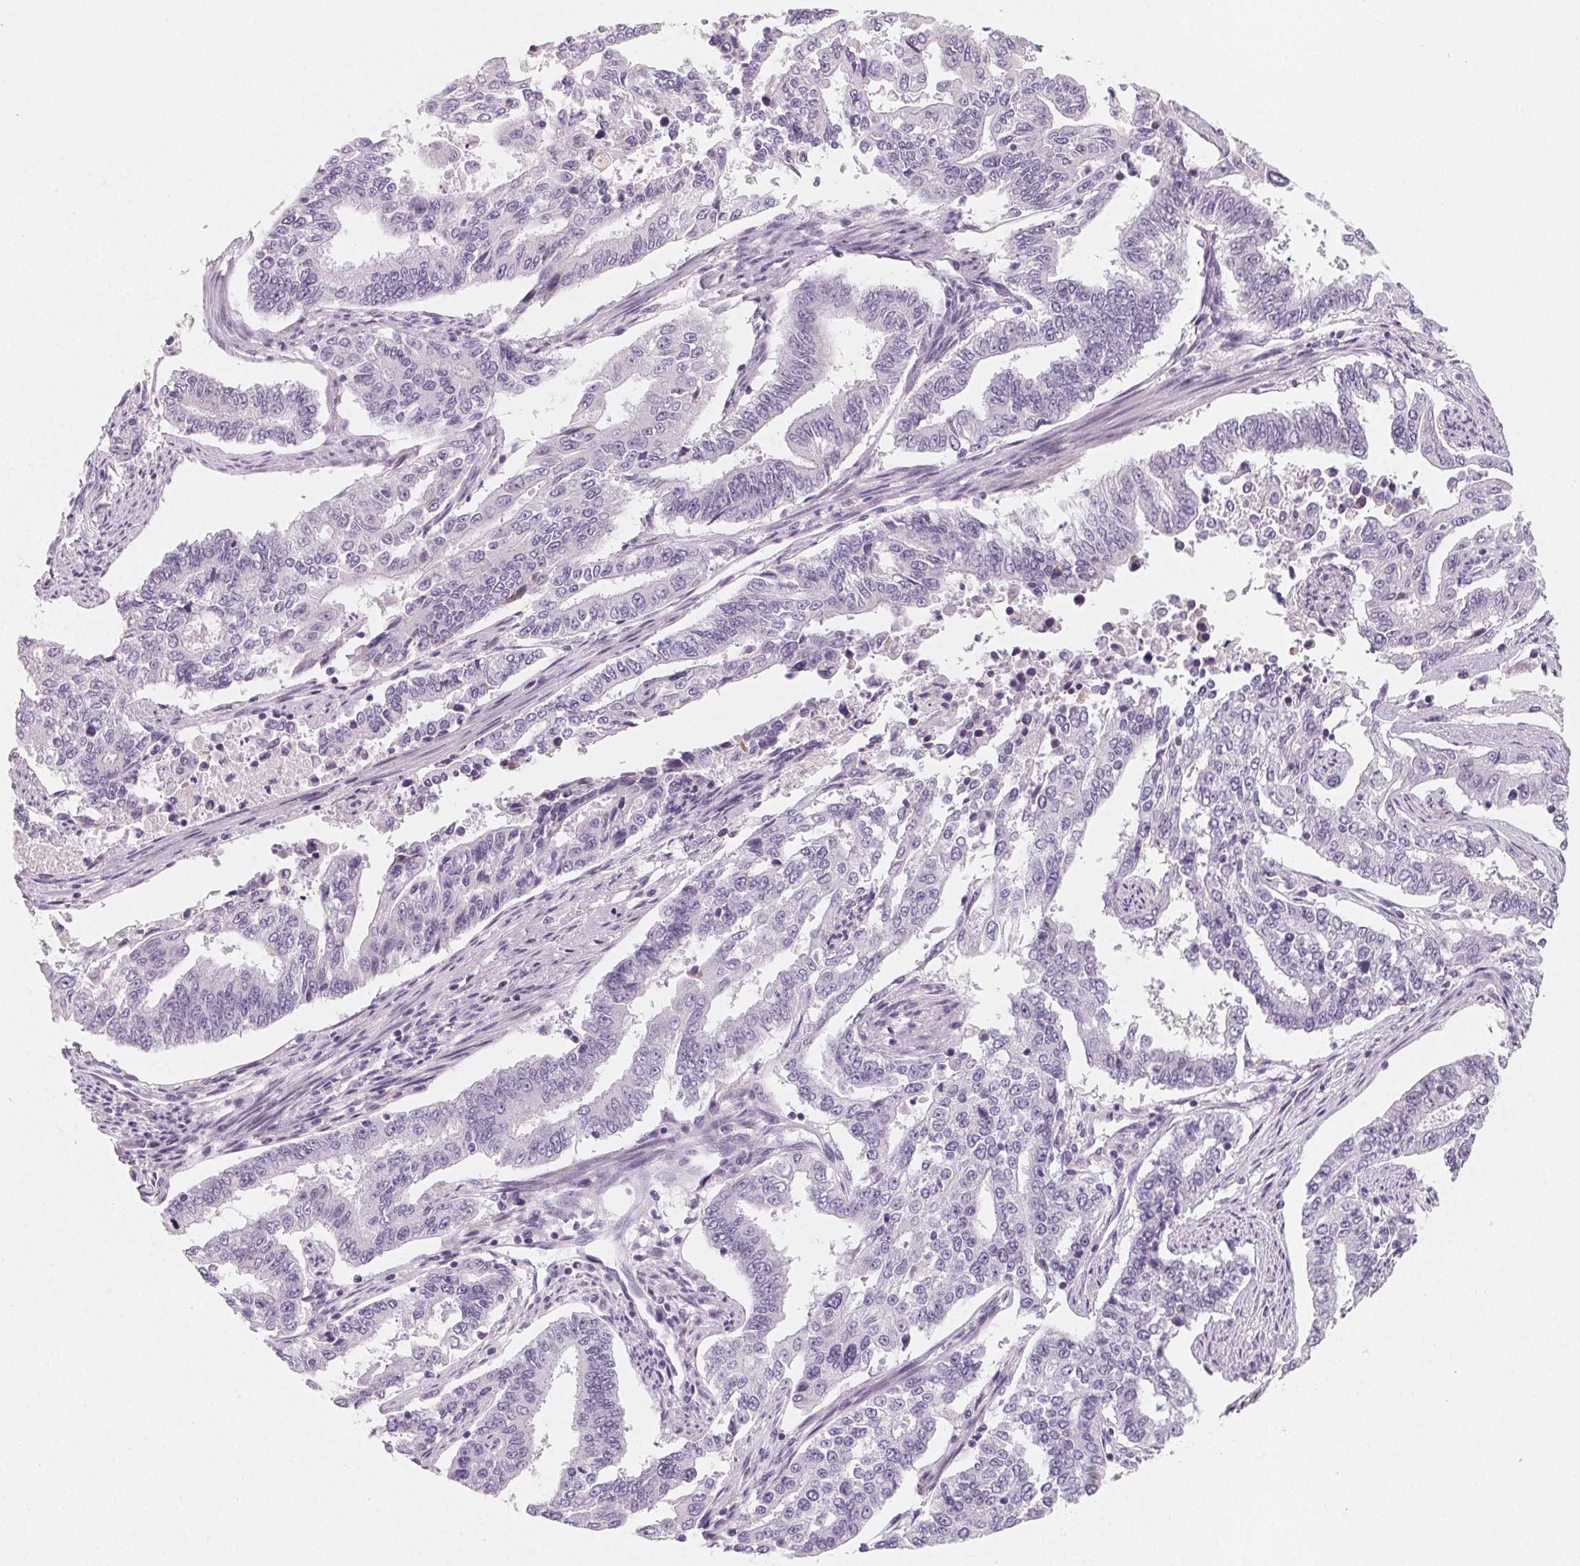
{"staining": {"intensity": "negative", "quantity": "none", "location": "none"}, "tissue": "endometrial cancer", "cell_type": "Tumor cells", "image_type": "cancer", "snomed": [{"axis": "morphology", "description": "Adenocarcinoma, NOS"}, {"axis": "topography", "description": "Uterus"}], "caption": "Endometrial cancer (adenocarcinoma) was stained to show a protein in brown. There is no significant expression in tumor cells.", "gene": "SH3GL2", "patient": {"sex": "female", "age": 59}}